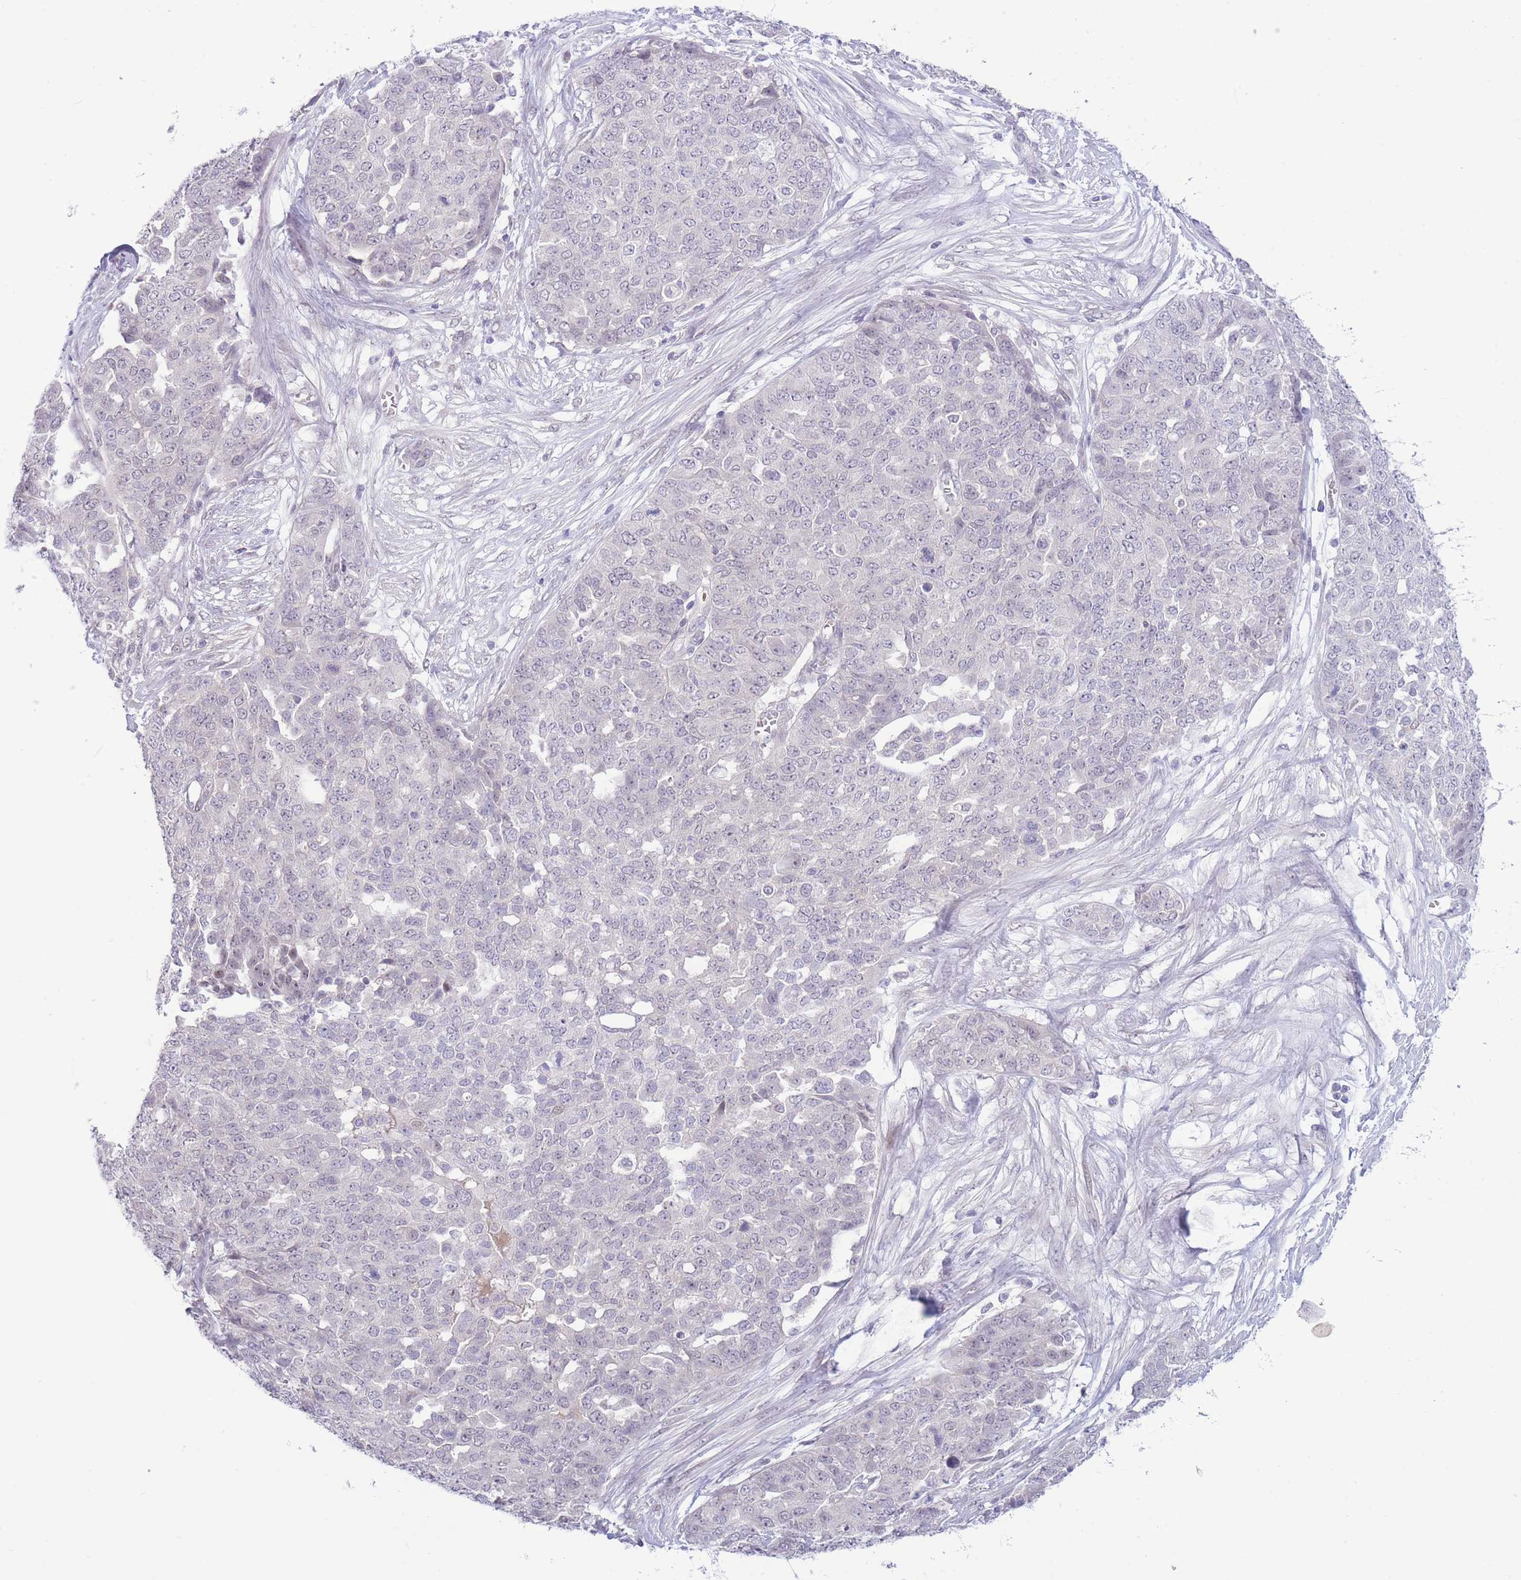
{"staining": {"intensity": "negative", "quantity": "none", "location": "none"}, "tissue": "ovarian cancer", "cell_type": "Tumor cells", "image_type": "cancer", "snomed": [{"axis": "morphology", "description": "Cystadenocarcinoma, serous, NOS"}, {"axis": "topography", "description": "Soft tissue"}, {"axis": "topography", "description": "Ovary"}], "caption": "Immunohistochemical staining of ovarian cancer (serous cystadenocarcinoma) reveals no significant staining in tumor cells.", "gene": "FBXO46", "patient": {"sex": "female", "age": 57}}